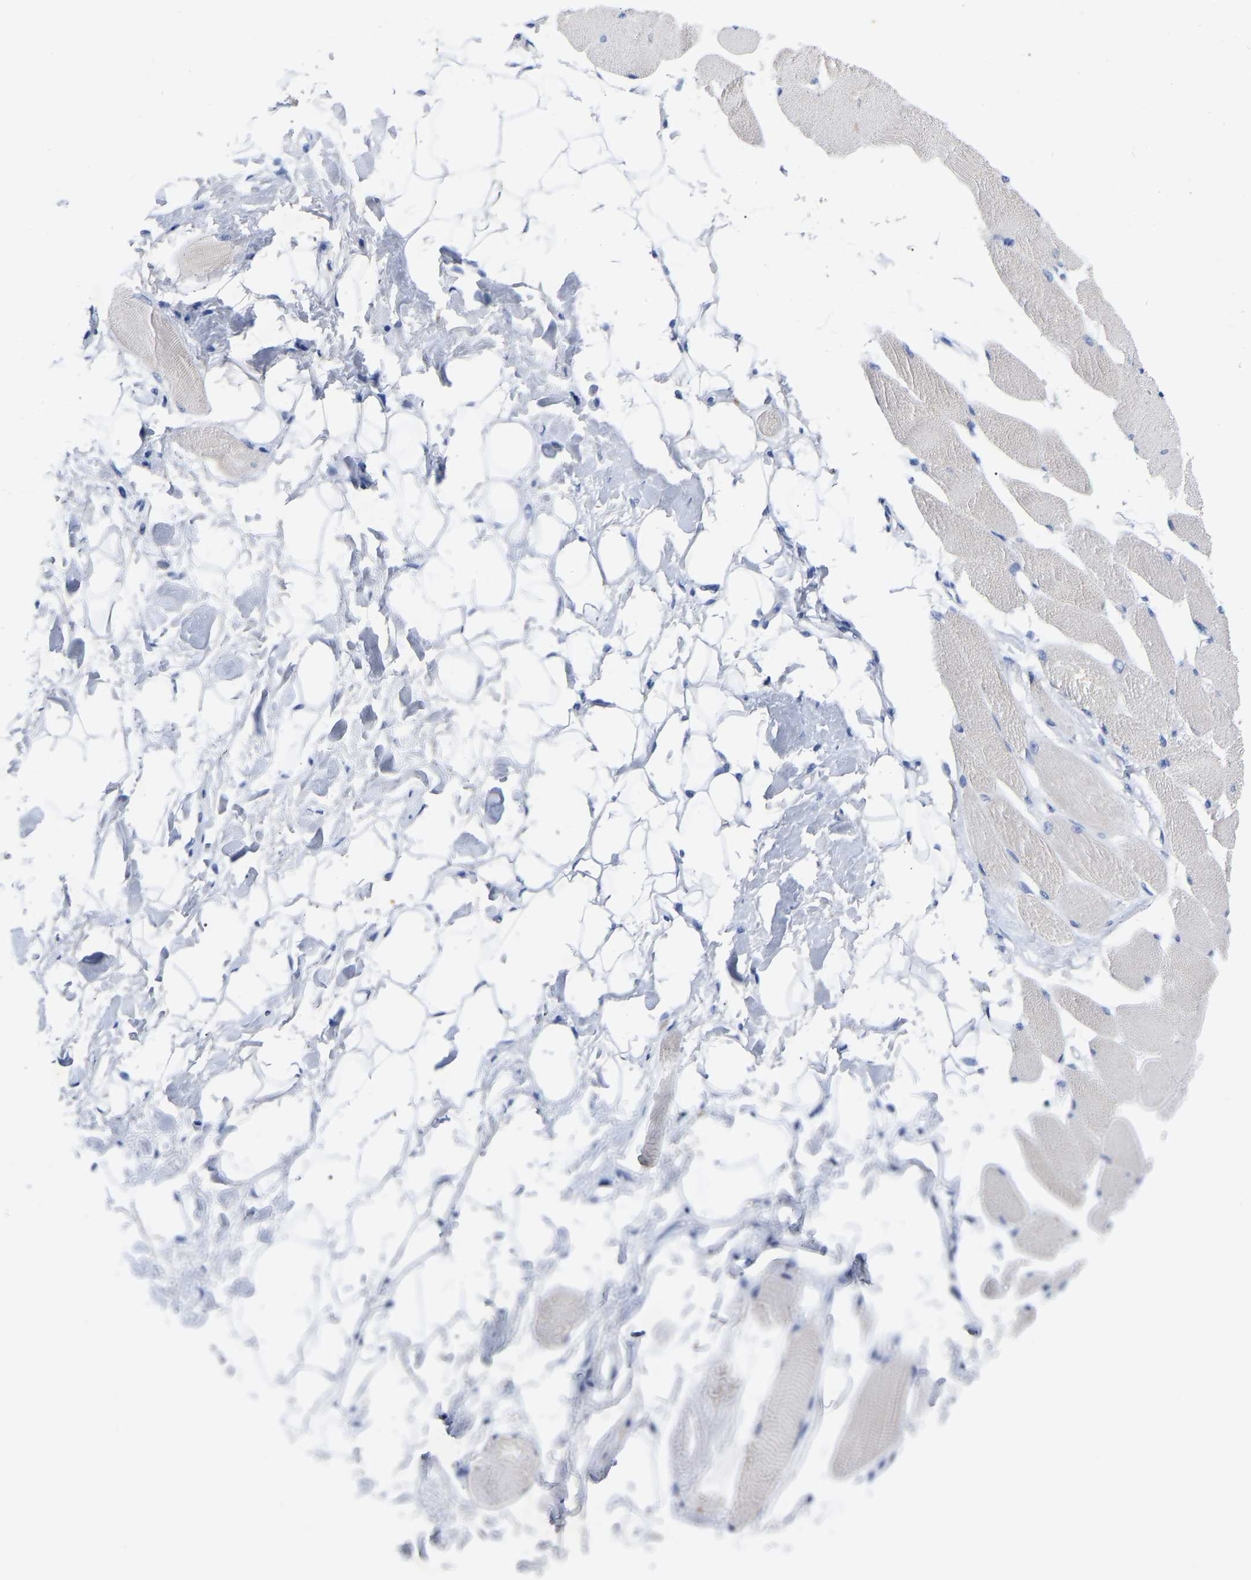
{"staining": {"intensity": "negative", "quantity": "none", "location": "none"}, "tissue": "skeletal muscle", "cell_type": "Myocytes", "image_type": "normal", "snomed": [{"axis": "morphology", "description": "Normal tissue, NOS"}, {"axis": "topography", "description": "Skeletal muscle"}, {"axis": "topography", "description": "Peripheral nerve tissue"}], "caption": "This photomicrograph is of benign skeletal muscle stained with immunohistochemistry to label a protein in brown with the nuclei are counter-stained blue. There is no staining in myocytes. (Stains: DAB IHC with hematoxylin counter stain, Microscopy: brightfield microscopy at high magnification).", "gene": "STRIP2", "patient": {"sex": "female", "age": 84}}